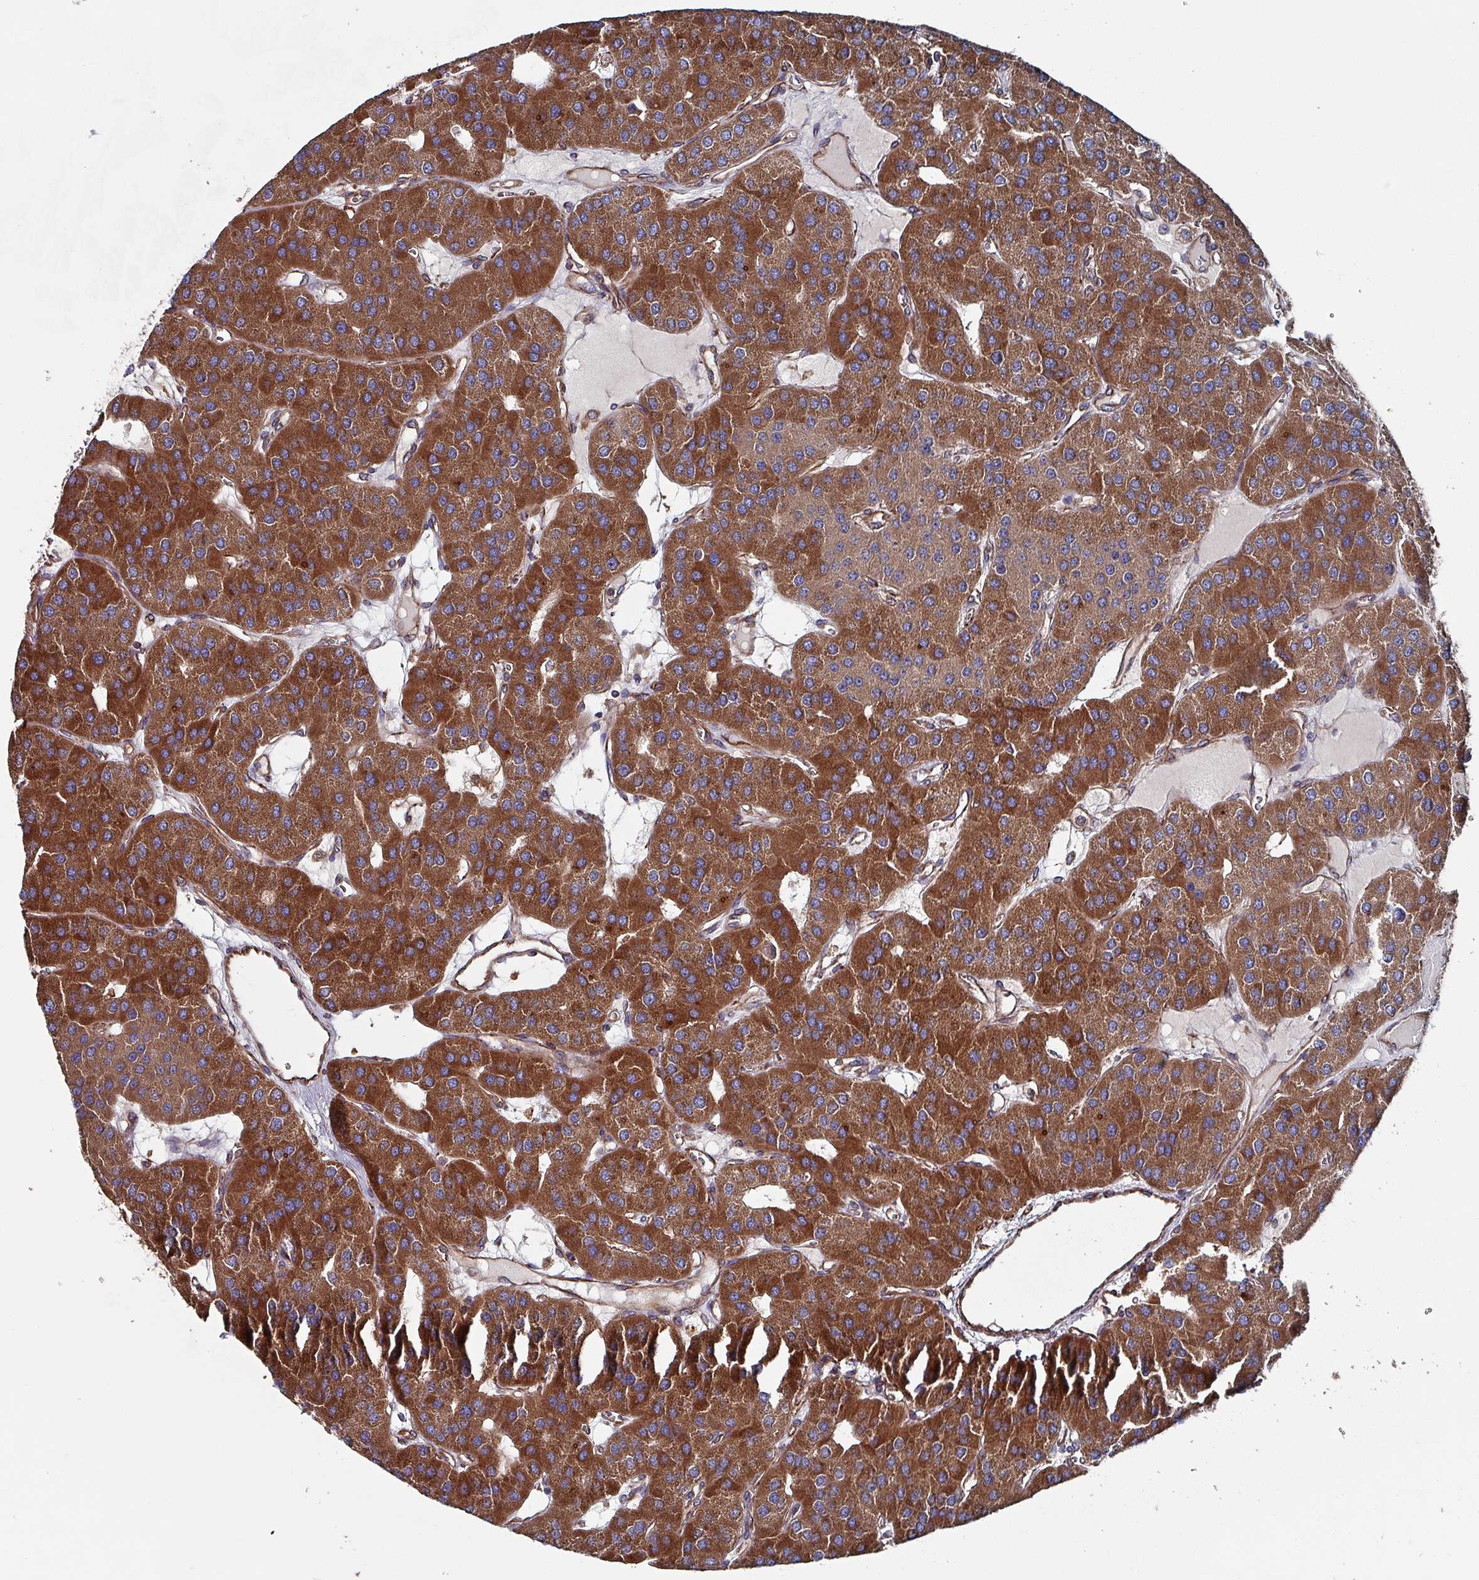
{"staining": {"intensity": "strong", "quantity": ">75%", "location": "cytoplasmic/membranous"}, "tissue": "parathyroid gland", "cell_type": "Glandular cells", "image_type": "normal", "snomed": [{"axis": "morphology", "description": "Normal tissue, NOS"}, {"axis": "morphology", "description": "Adenoma, NOS"}, {"axis": "topography", "description": "Parathyroid gland"}], "caption": "High-power microscopy captured an immunohistochemistry photomicrograph of benign parathyroid gland, revealing strong cytoplasmic/membranous staining in about >75% of glandular cells.", "gene": "ANO10", "patient": {"sex": "female", "age": 86}}